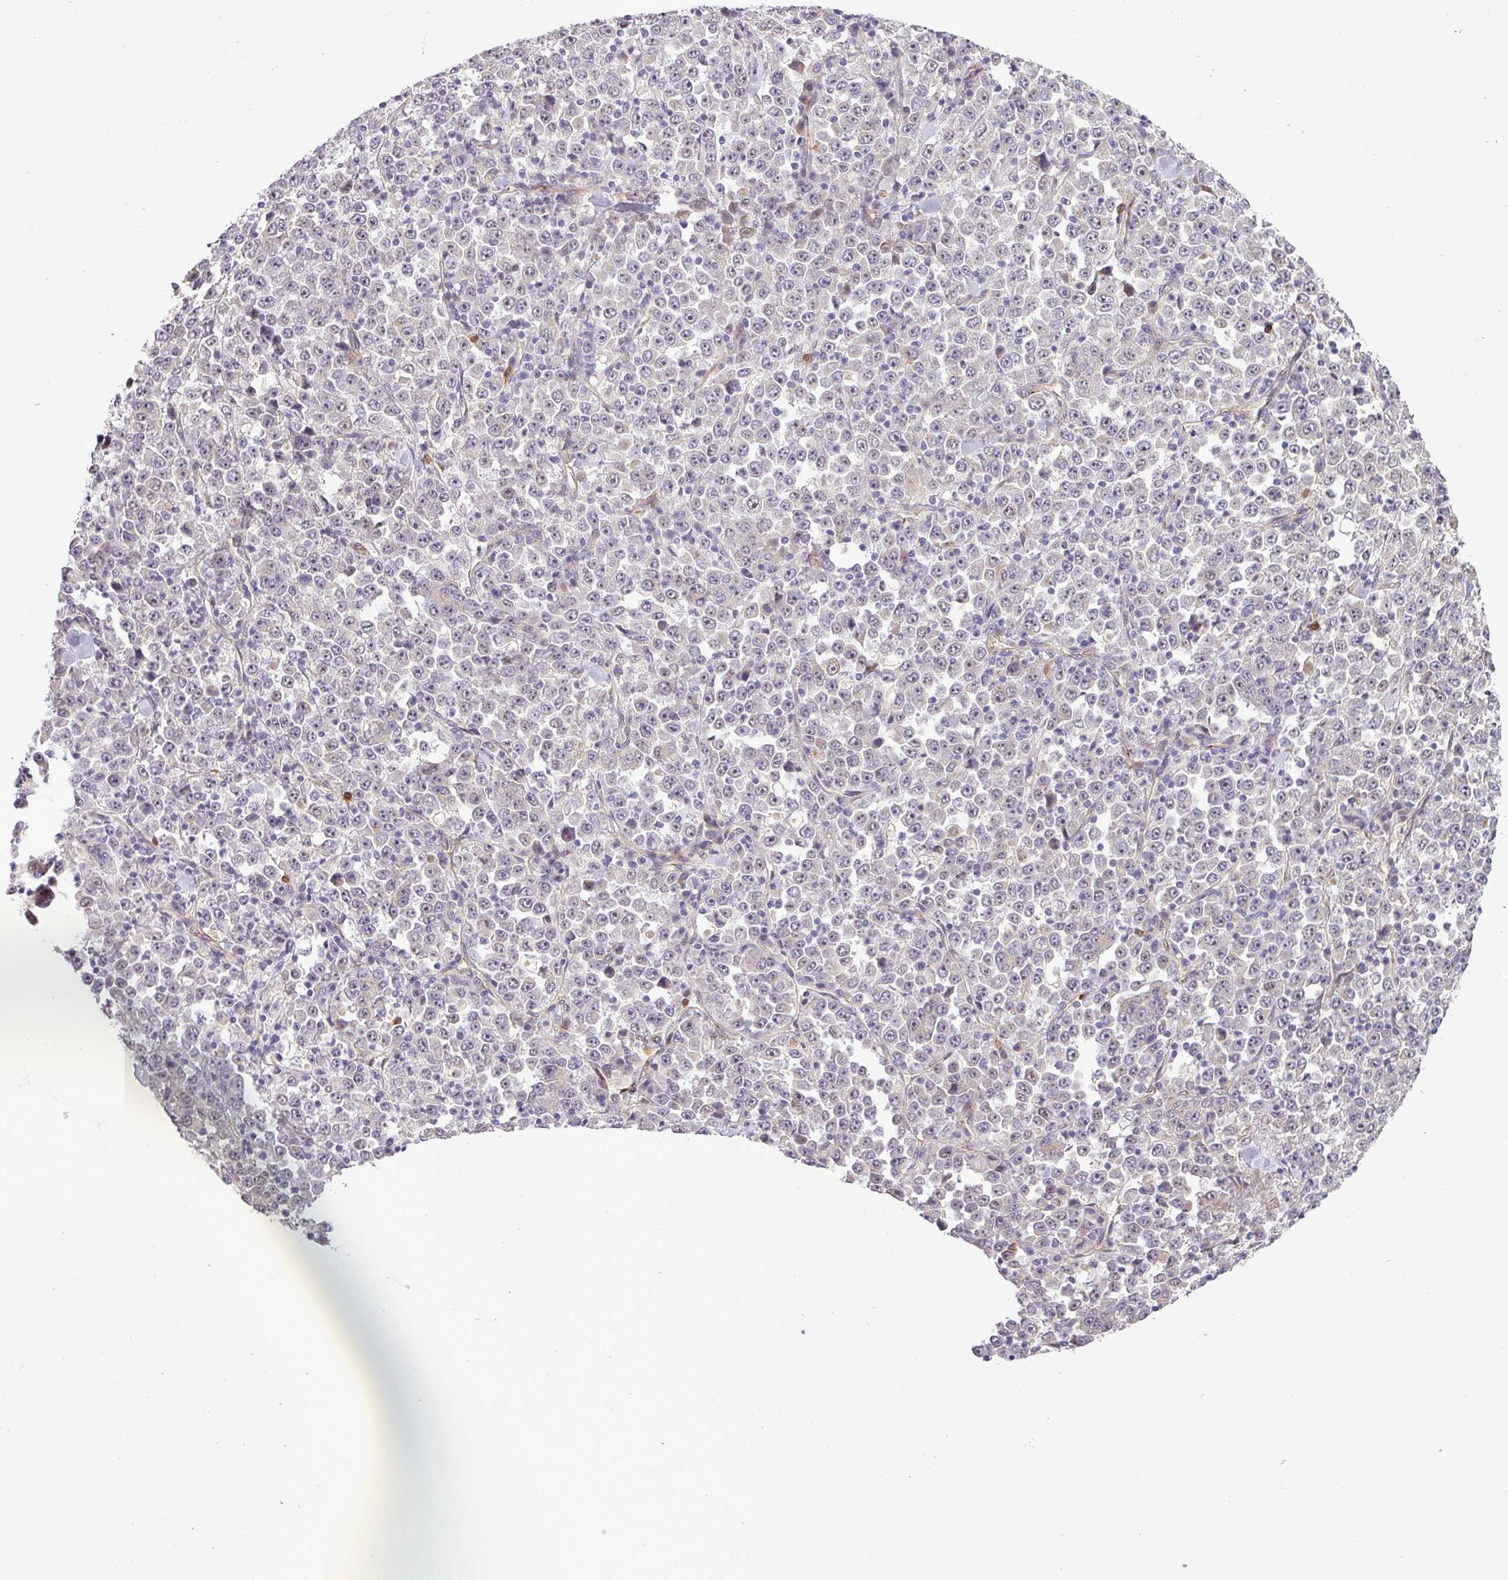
{"staining": {"intensity": "negative", "quantity": "none", "location": "none"}, "tissue": "stomach cancer", "cell_type": "Tumor cells", "image_type": "cancer", "snomed": [{"axis": "morphology", "description": "Normal tissue, NOS"}, {"axis": "morphology", "description": "Adenocarcinoma, NOS"}, {"axis": "topography", "description": "Stomach, upper"}, {"axis": "topography", "description": "Stomach"}], "caption": "This is an IHC photomicrograph of stomach cancer (adenocarcinoma). There is no expression in tumor cells.", "gene": "PCDH1", "patient": {"sex": "male", "age": 59}}